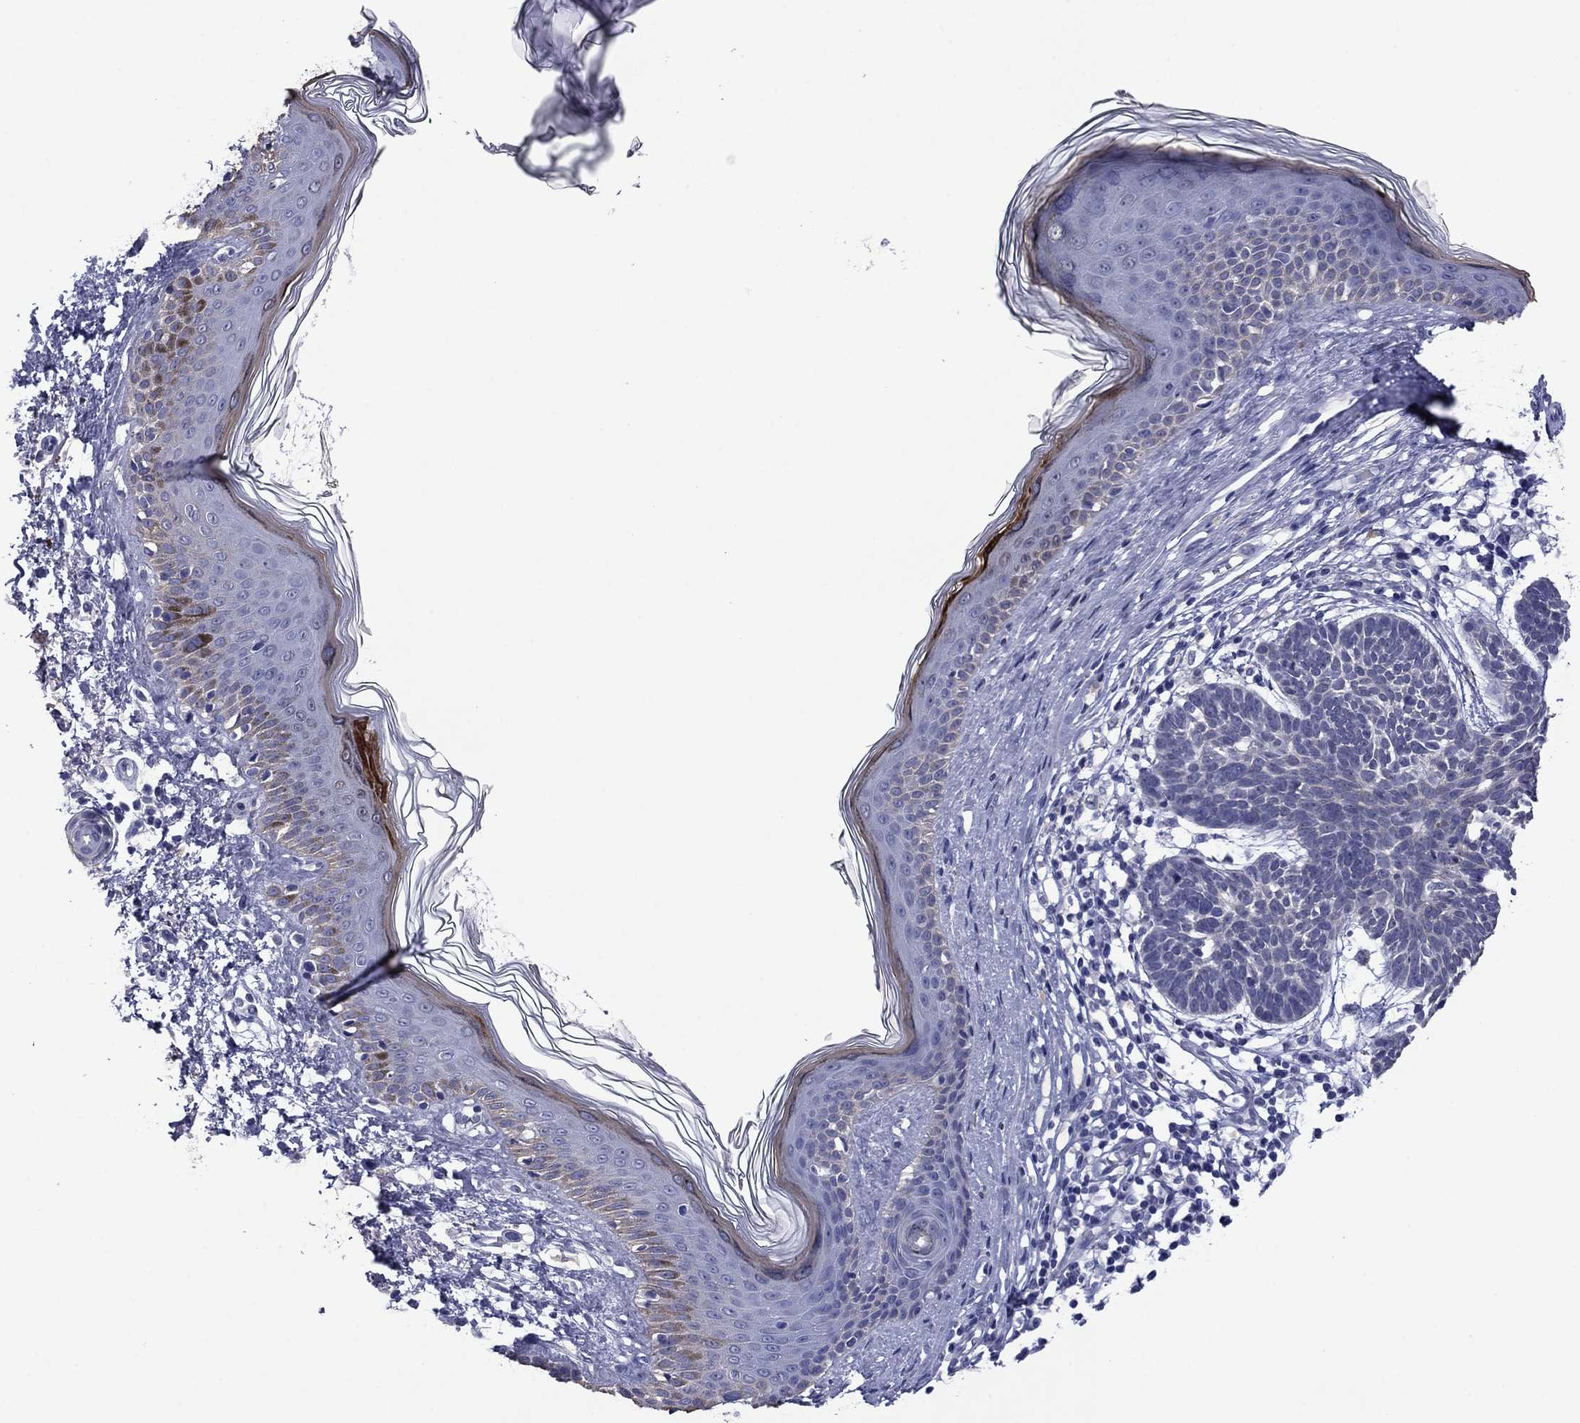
{"staining": {"intensity": "negative", "quantity": "none", "location": "none"}, "tissue": "skin cancer", "cell_type": "Tumor cells", "image_type": "cancer", "snomed": [{"axis": "morphology", "description": "Basal cell carcinoma"}, {"axis": "topography", "description": "Skin"}], "caption": "Histopathology image shows no protein staining in tumor cells of basal cell carcinoma (skin) tissue.", "gene": "HAO1", "patient": {"sex": "male", "age": 85}}